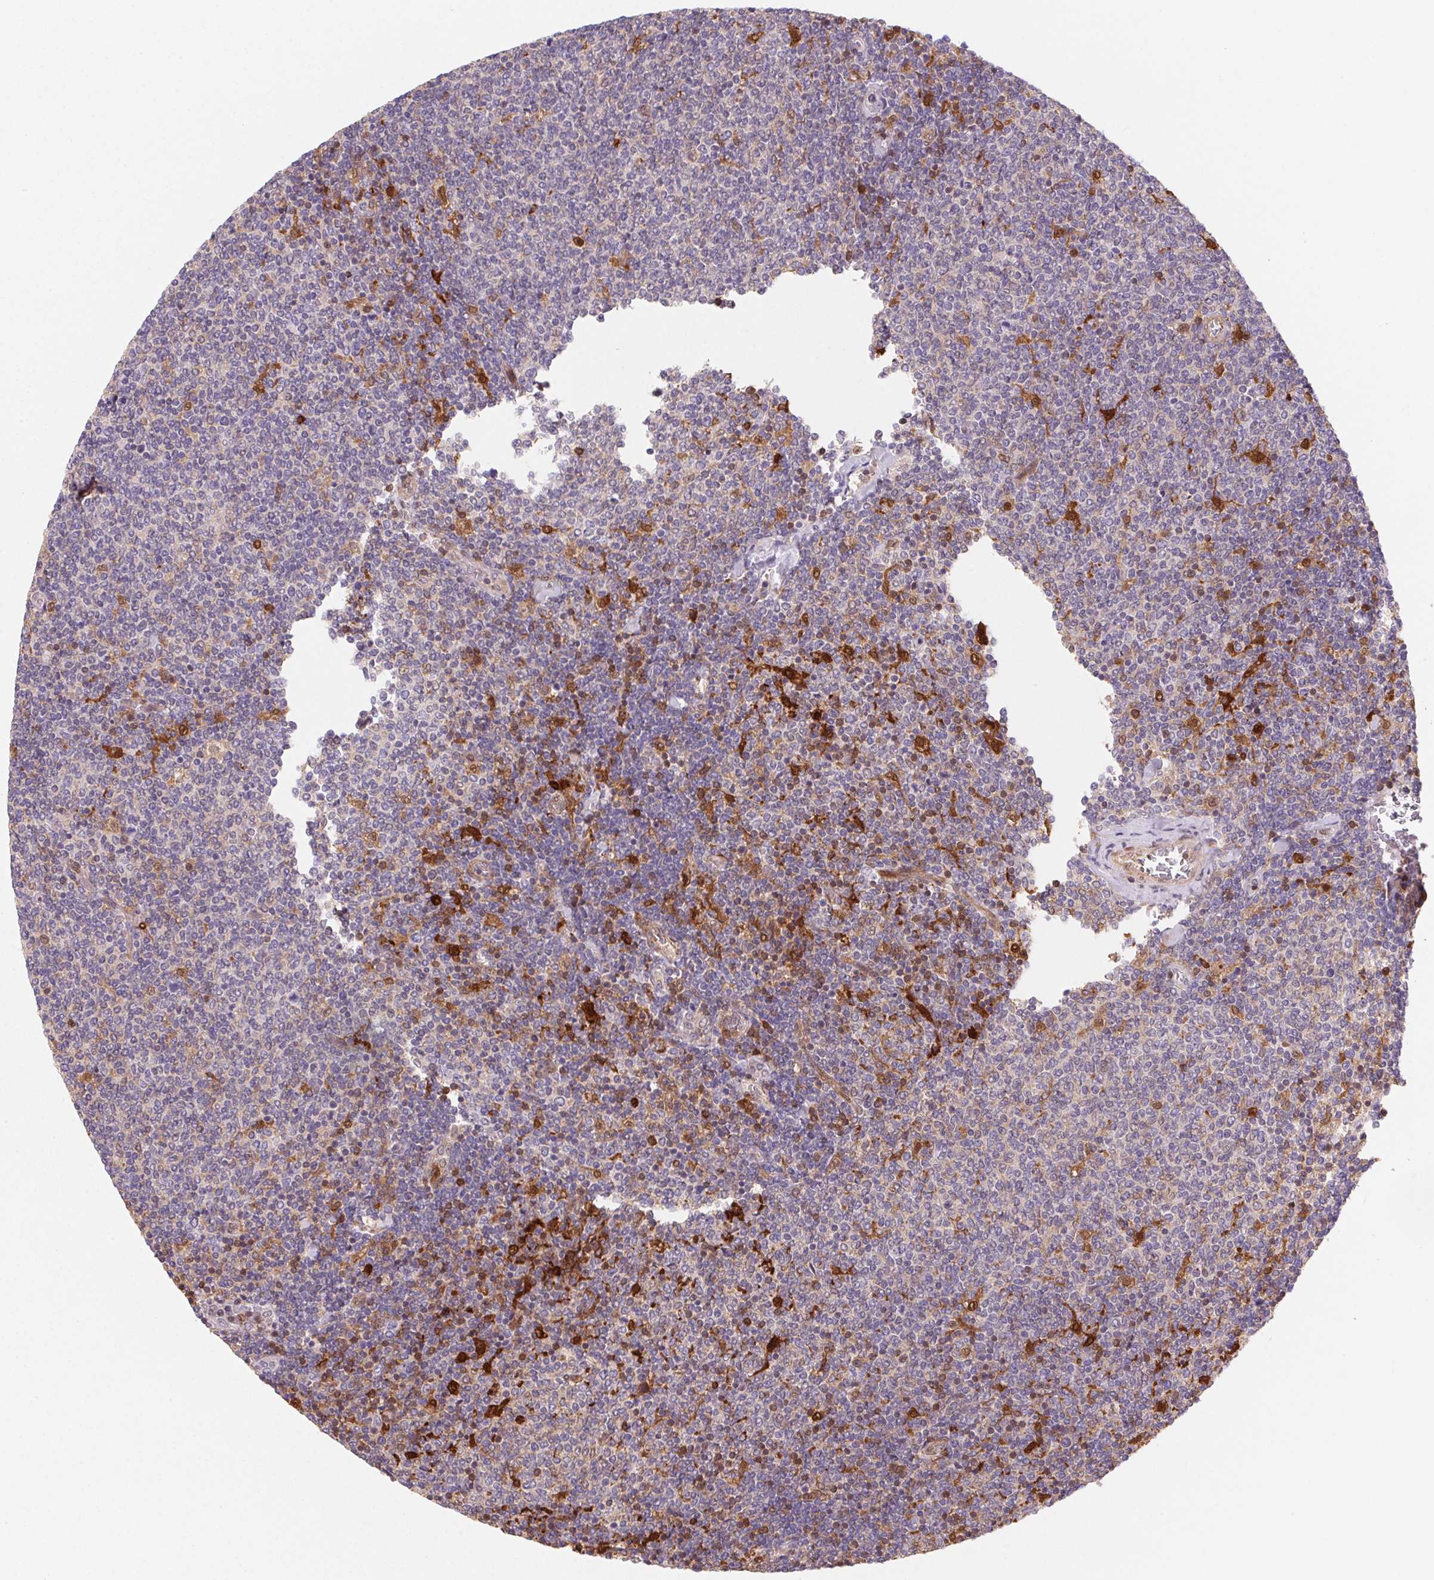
{"staining": {"intensity": "negative", "quantity": "none", "location": "none"}, "tissue": "lymphoma", "cell_type": "Tumor cells", "image_type": "cancer", "snomed": [{"axis": "morphology", "description": "Malignant lymphoma, non-Hodgkin's type, Low grade"}, {"axis": "topography", "description": "Lymph node"}], "caption": "There is no significant expression in tumor cells of low-grade malignant lymphoma, non-Hodgkin's type. Brightfield microscopy of immunohistochemistry (IHC) stained with DAB (brown) and hematoxylin (blue), captured at high magnification.", "gene": "GBP1", "patient": {"sex": "male", "age": 52}}